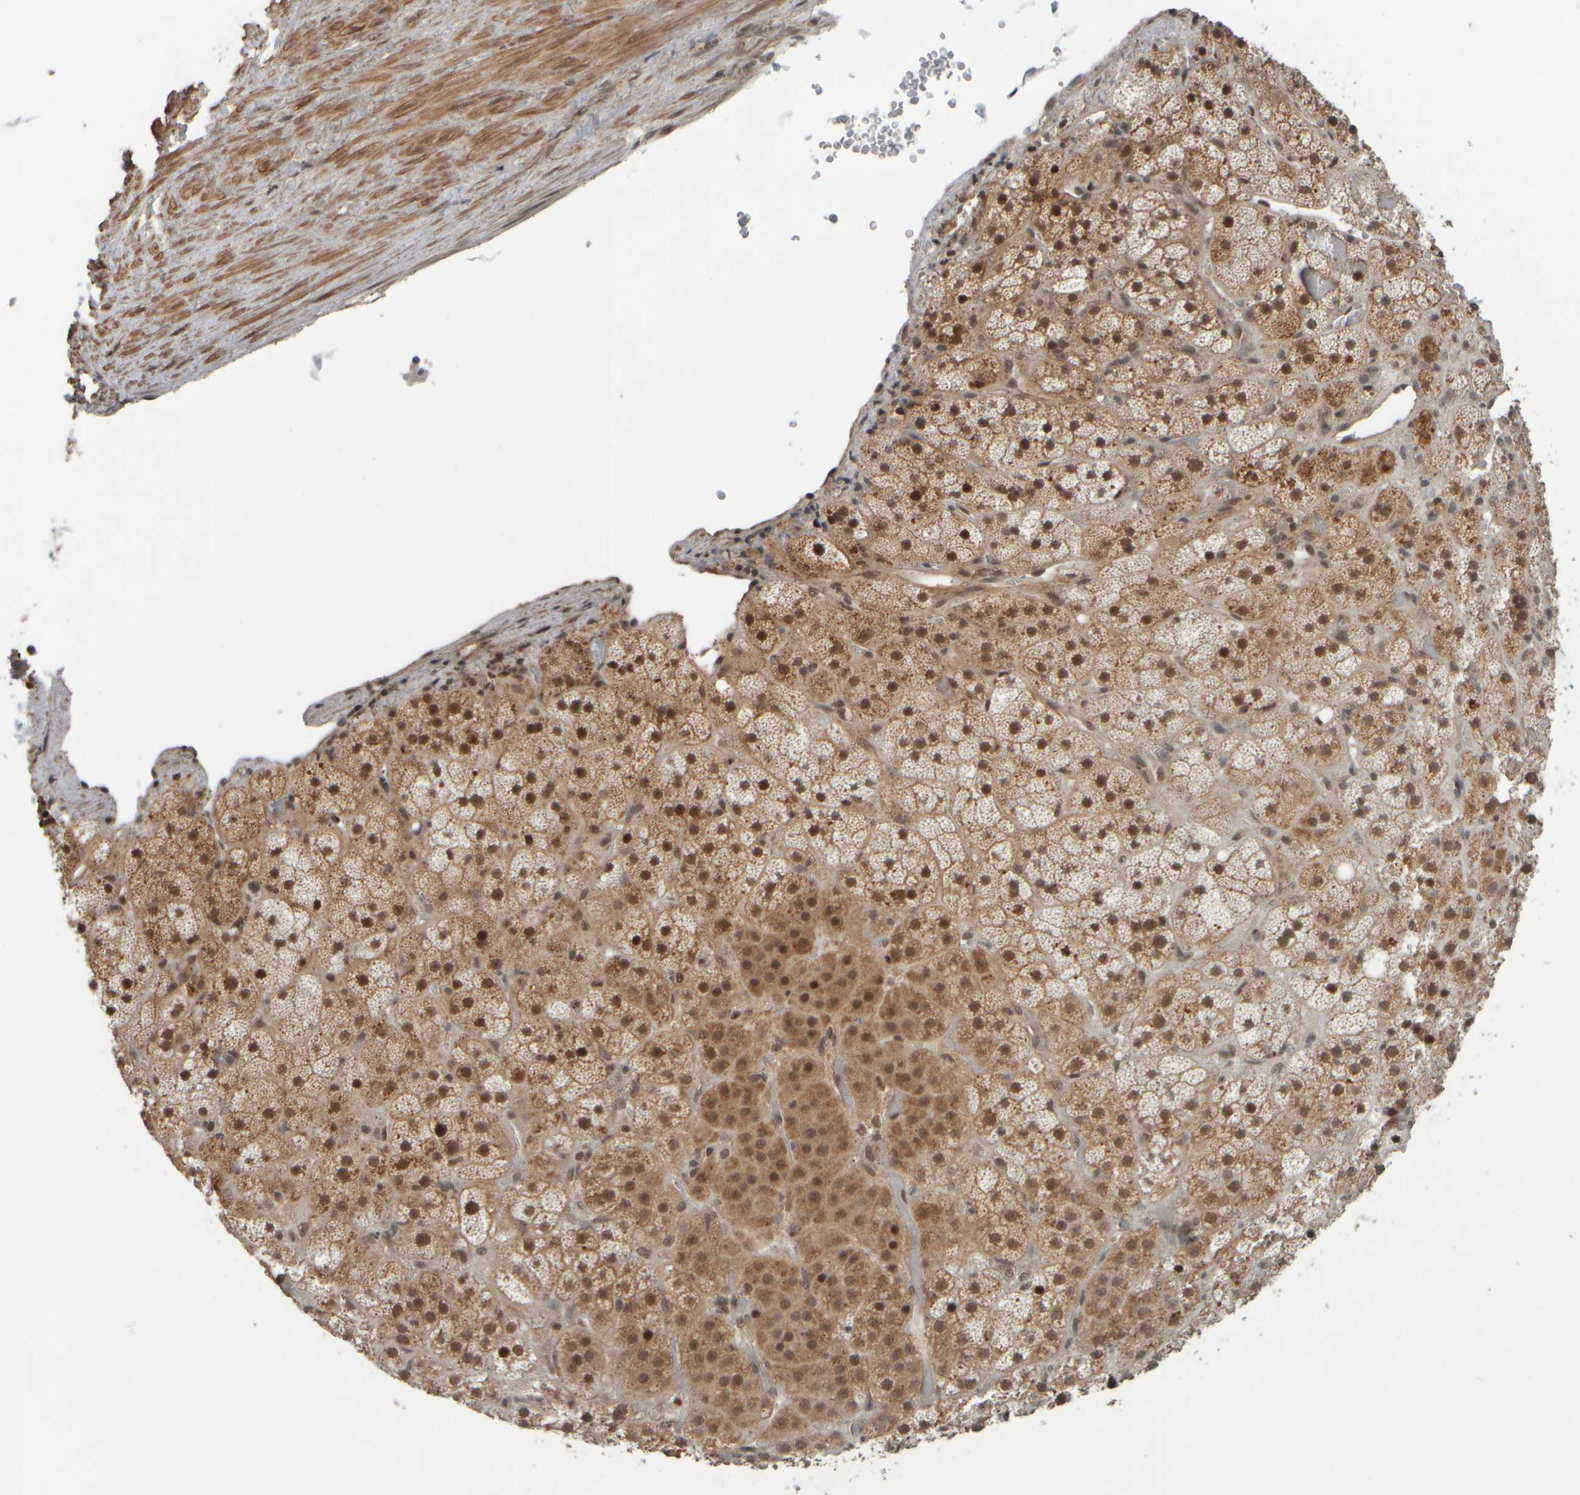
{"staining": {"intensity": "moderate", "quantity": ">75%", "location": "cytoplasmic/membranous,nuclear"}, "tissue": "adrenal gland", "cell_type": "Glandular cells", "image_type": "normal", "snomed": [{"axis": "morphology", "description": "Normal tissue, NOS"}, {"axis": "topography", "description": "Adrenal gland"}], "caption": "IHC staining of benign adrenal gland, which displays medium levels of moderate cytoplasmic/membranous,nuclear staining in approximately >75% of glandular cells indicating moderate cytoplasmic/membranous,nuclear protein expression. The staining was performed using DAB (3,3'-diaminobenzidine) (brown) for protein detection and nuclei were counterstained in hematoxylin (blue).", "gene": "SYNRG", "patient": {"sex": "male", "age": 57}}